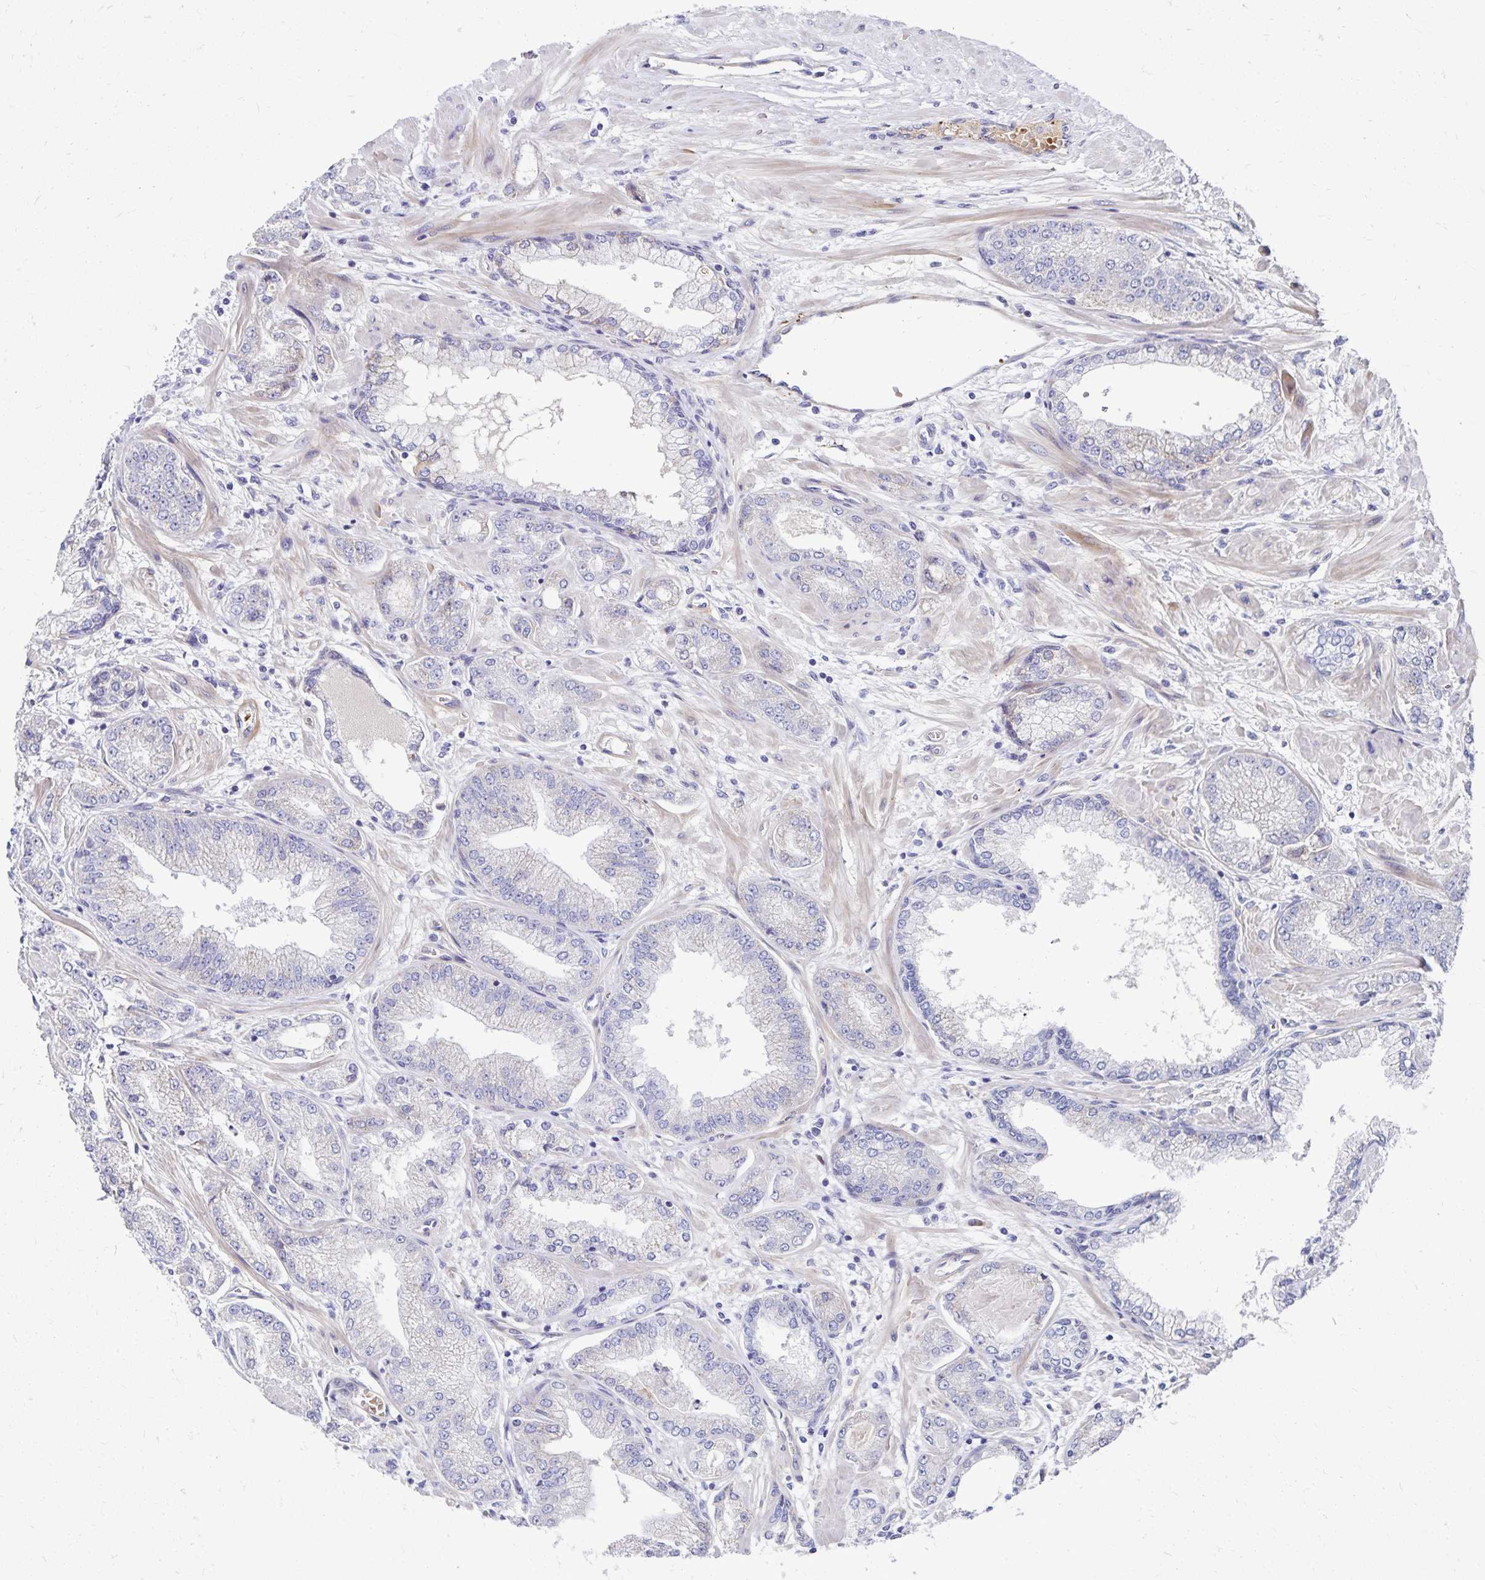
{"staining": {"intensity": "negative", "quantity": "none", "location": "none"}, "tissue": "prostate cancer", "cell_type": "Tumor cells", "image_type": "cancer", "snomed": [{"axis": "morphology", "description": "Adenocarcinoma, Low grade"}, {"axis": "topography", "description": "Prostate"}], "caption": "DAB immunohistochemical staining of human adenocarcinoma (low-grade) (prostate) displays no significant expression in tumor cells.", "gene": "NECAP1", "patient": {"sex": "male", "age": 55}}